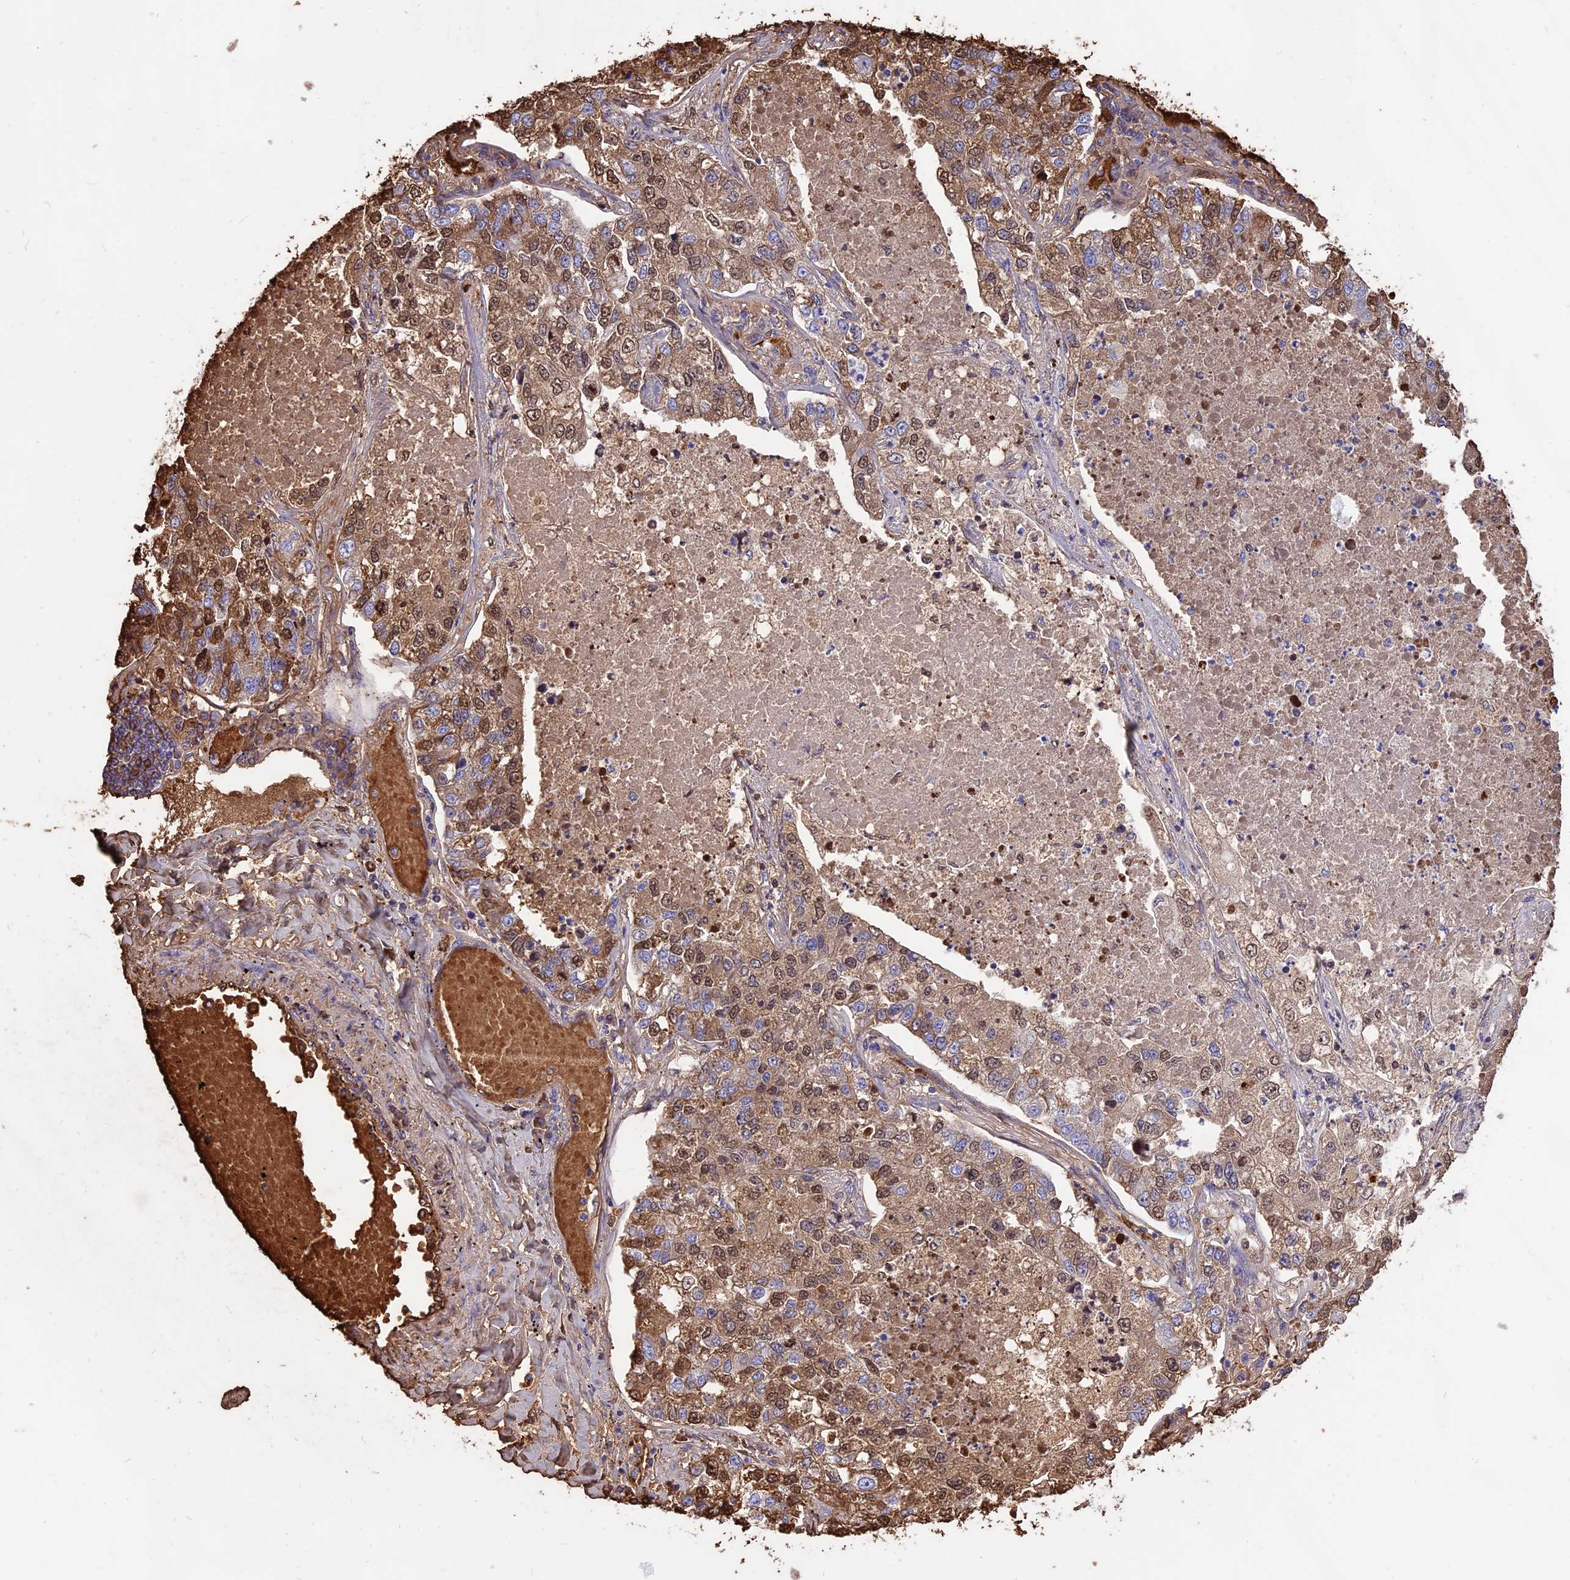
{"staining": {"intensity": "moderate", "quantity": "<25%", "location": "cytoplasmic/membranous,nuclear"}, "tissue": "lung cancer", "cell_type": "Tumor cells", "image_type": "cancer", "snomed": [{"axis": "morphology", "description": "Adenocarcinoma, NOS"}, {"axis": "topography", "description": "Lung"}], "caption": "Brown immunohistochemical staining in adenocarcinoma (lung) exhibits moderate cytoplasmic/membranous and nuclear expression in approximately <25% of tumor cells. Using DAB (3,3'-diaminobenzidine) (brown) and hematoxylin (blue) stains, captured at high magnification using brightfield microscopy.", "gene": "TTC4", "patient": {"sex": "male", "age": 49}}